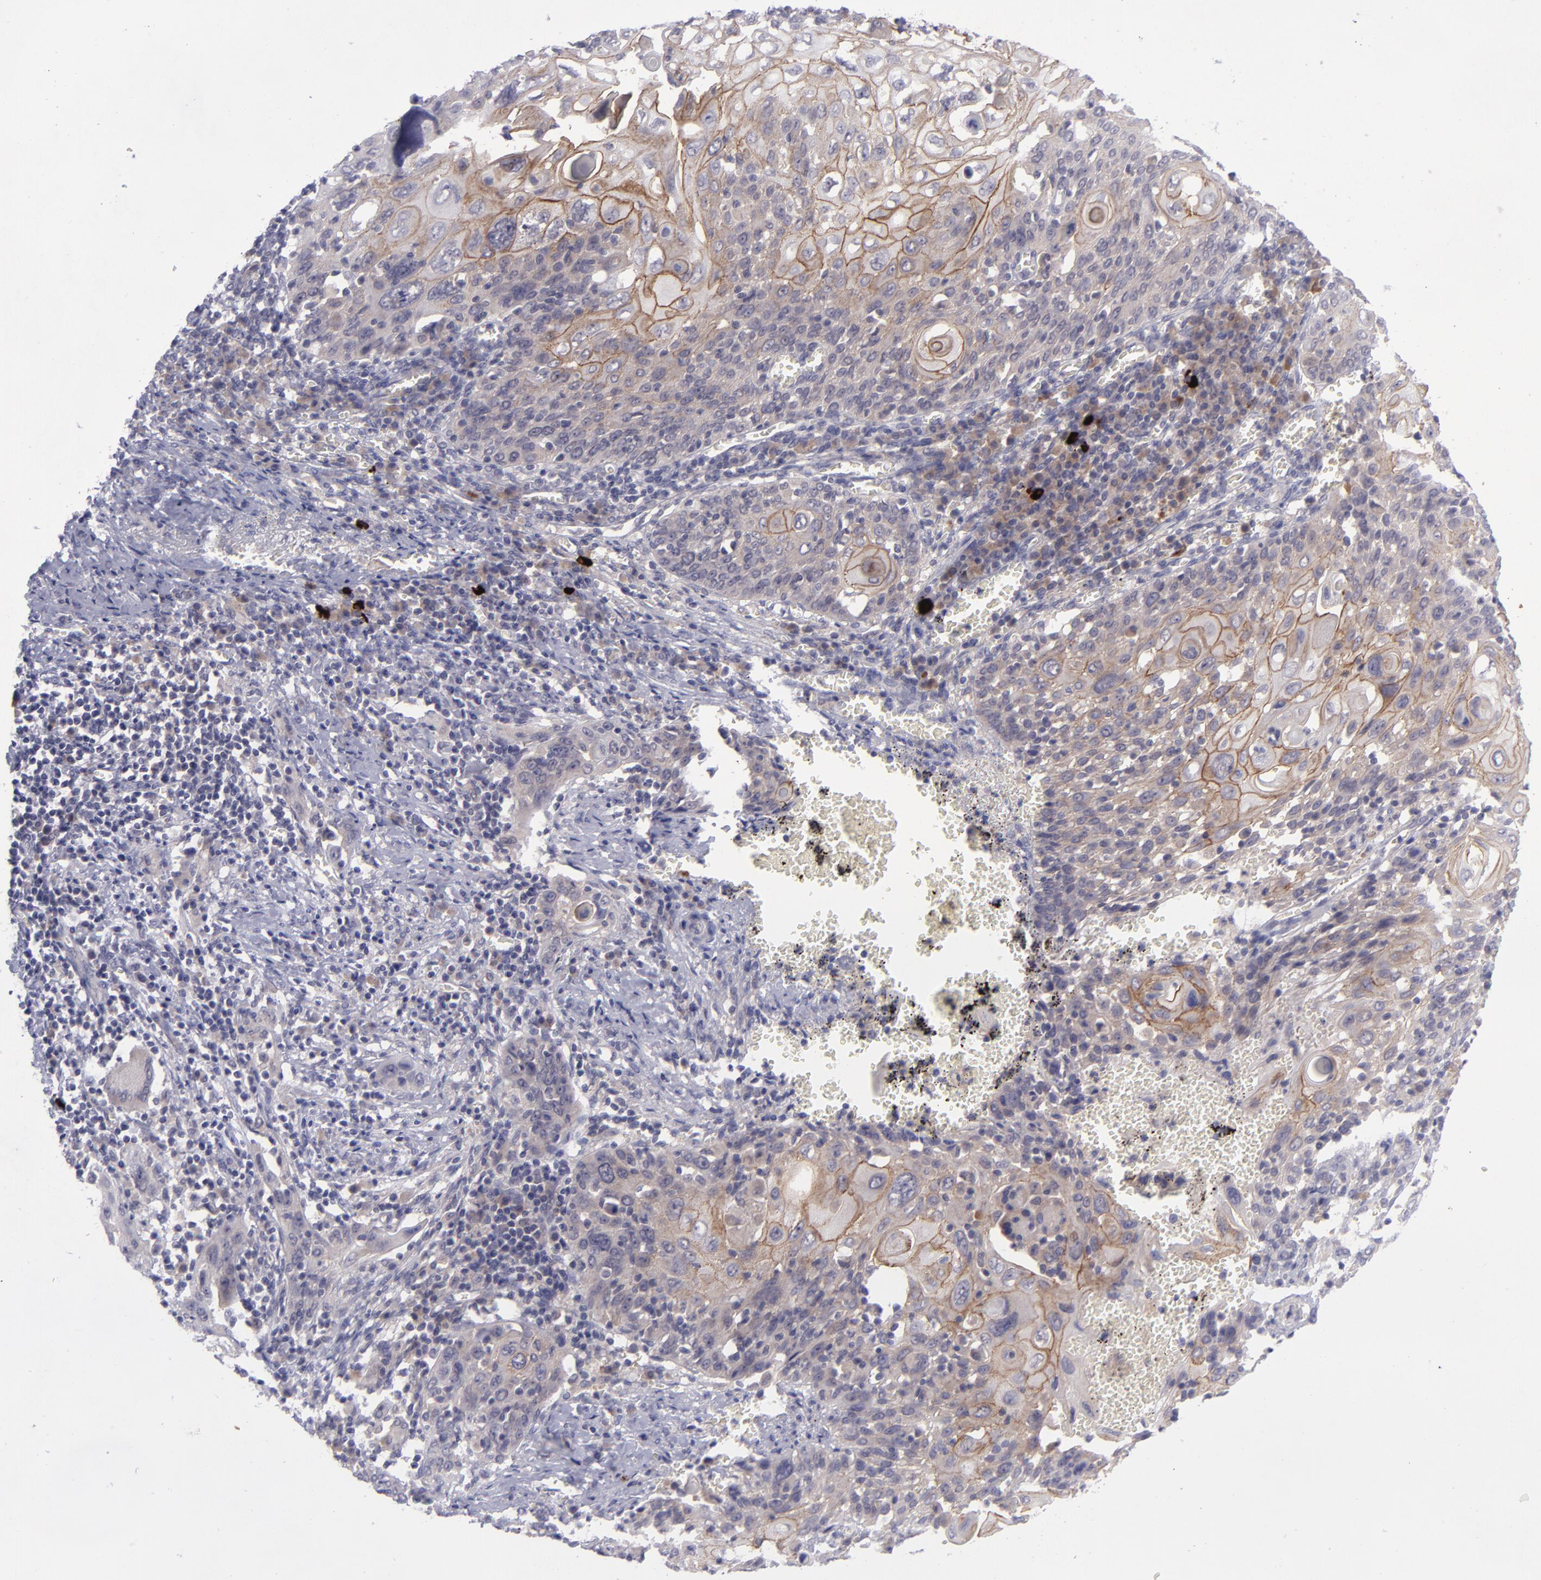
{"staining": {"intensity": "moderate", "quantity": "25%-75%", "location": "cytoplasmic/membranous"}, "tissue": "cervical cancer", "cell_type": "Tumor cells", "image_type": "cancer", "snomed": [{"axis": "morphology", "description": "Squamous cell carcinoma, NOS"}, {"axis": "topography", "description": "Cervix"}], "caption": "Human squamous cell carcinoma (cervical) stained for a protein (brown) exhibits moderate cytoplasmic/membranous positive staining in approximately 25%-75% of tumor cells.", "gene": "EVPL", "patient": {"sex": "female", "age": 54}}